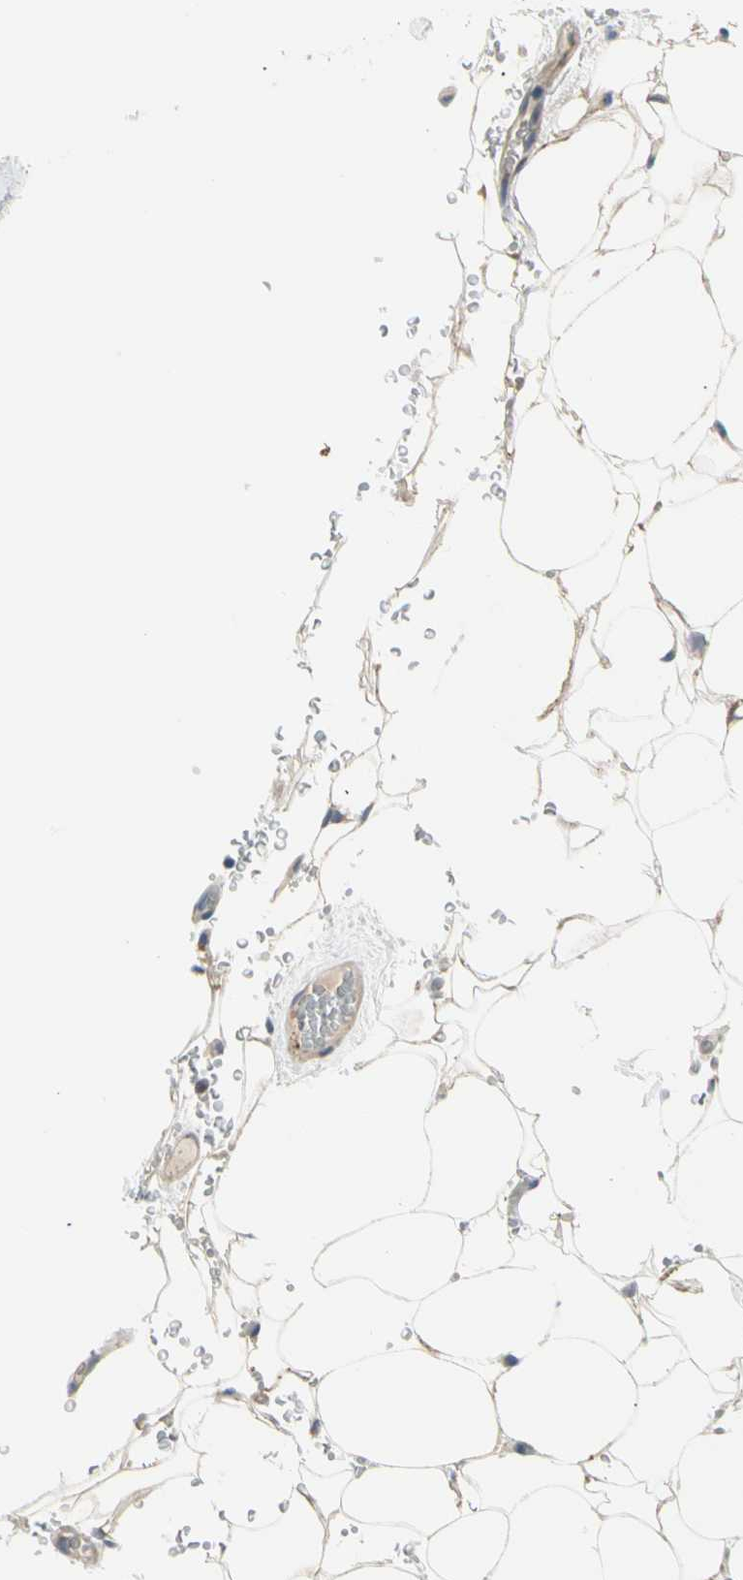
{"staining": {"intensity": "weak", "quantity": "25%-75%", "location": "cytoplasmic/membranous"}, "tissue": "adipose tissue", "cell_type": "Adipocytes", "image_type": "normal", "snomed": [{"axis": "morphology", "description": "Normal tissue, NOS"}, {"axis": "topography", "description": "Peripheral nerve tissue"}], "caption": "Immunohistochemistry (IHC) photomicrograph of normal adipose tissue stained for a protein (brown), which demonstrates low levels of weak cytoplasmic/membranous staining in about 25%-75% of adipocytes.", "gene": "NFASC", "patient": {"sex": "male", "age": 70}}